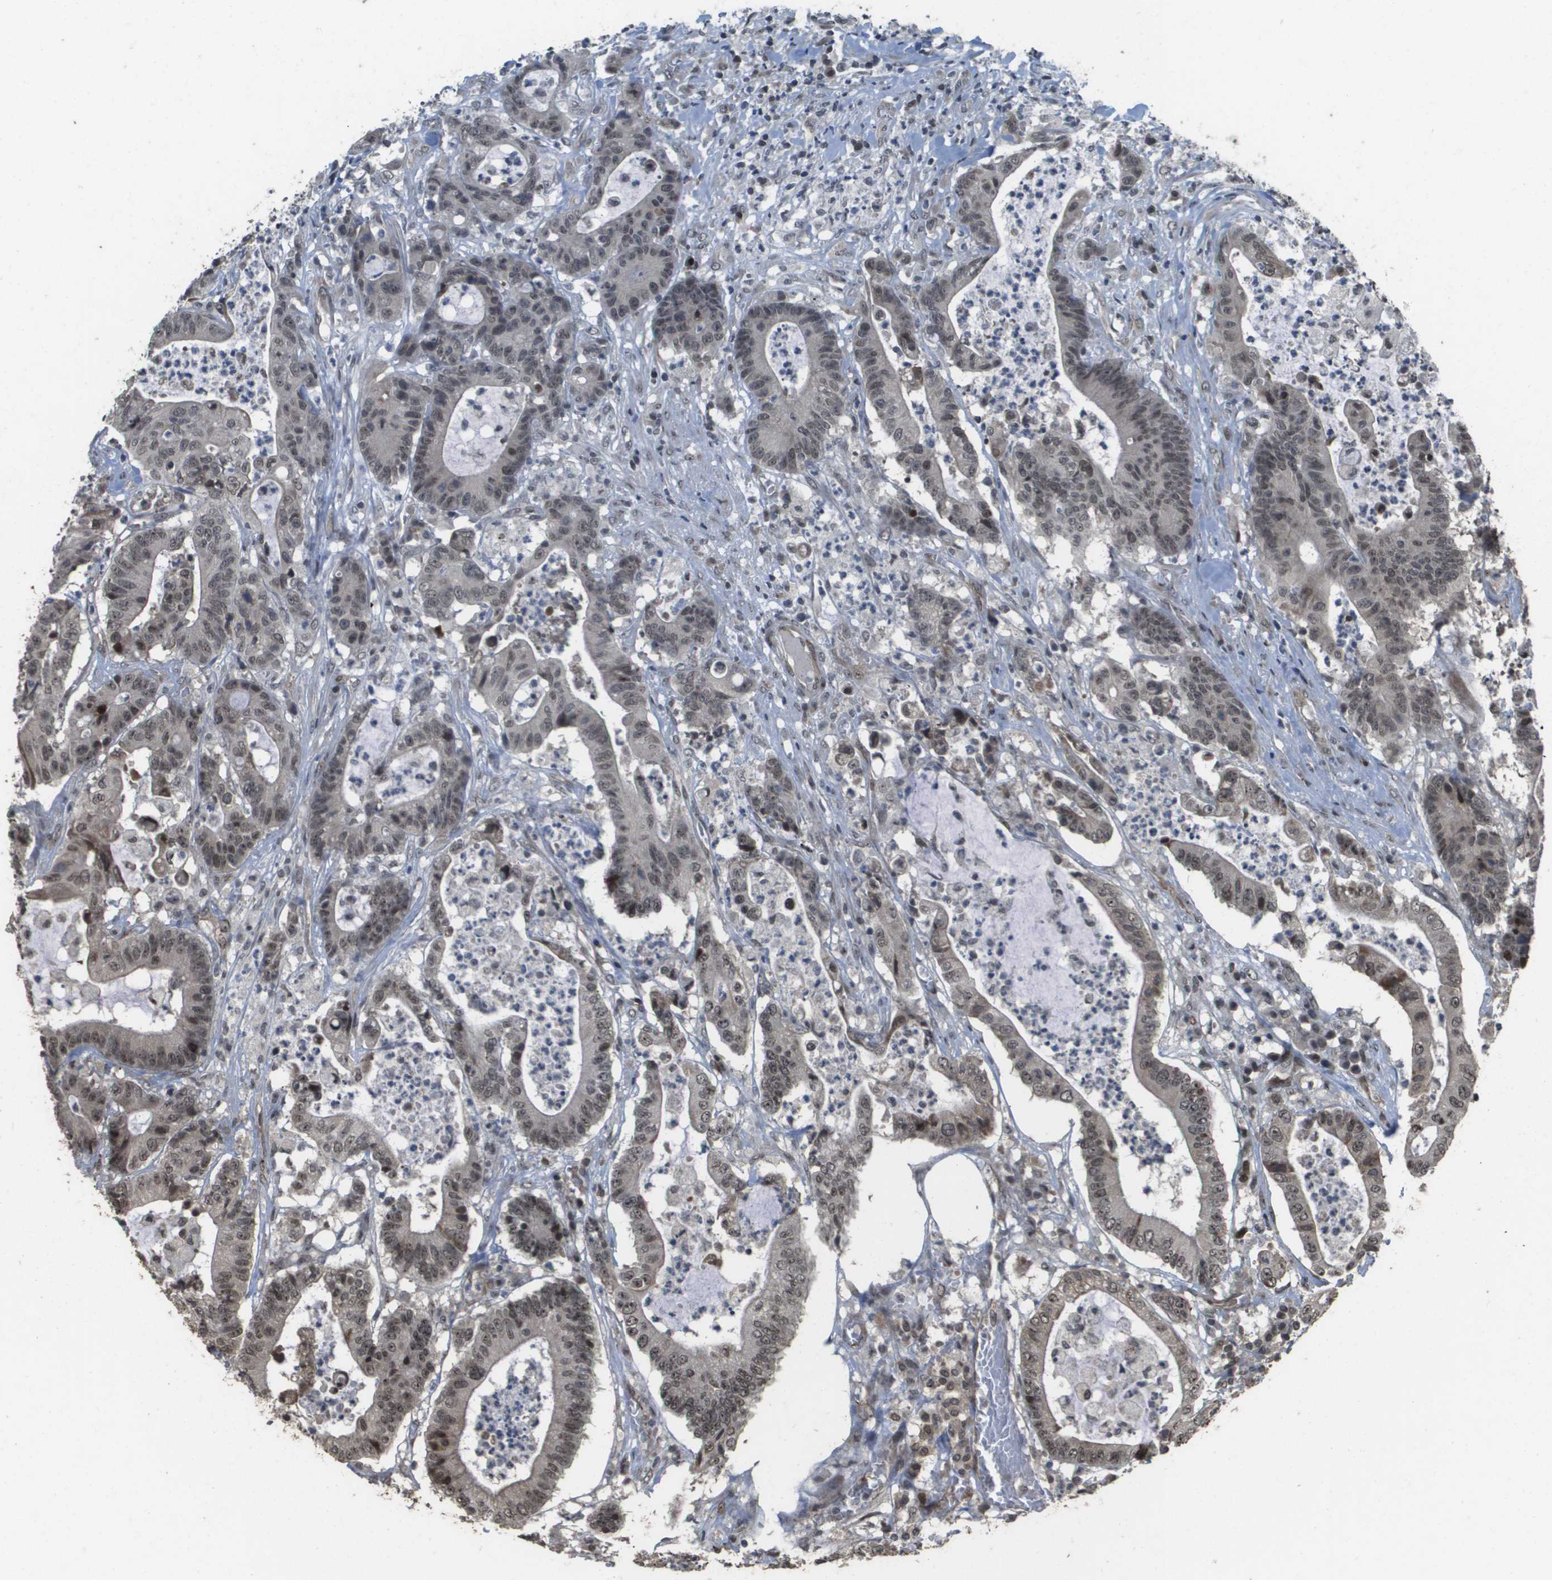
{"staining": {"intensity": "weak", "quantity": "25%-75%", "location": "nuclear"}, "tissue": "colorectal cancer", "cell_type": "Tumor cells", "image_type": "cancer", "snomed": [{"axis": "morphology", "description": "Adenocarcinoma, NOS"}, {"axis": "topography", "description": "Colon"}], "caption": "This is a photomicrograph of immunohistochemistry staining of colorectal cancer (adenocarcinoma), which shows weak positivity in the nuclear of tumor cells.", "gene": "KAT5", "patient": {"sex": "female", "age": 84}}